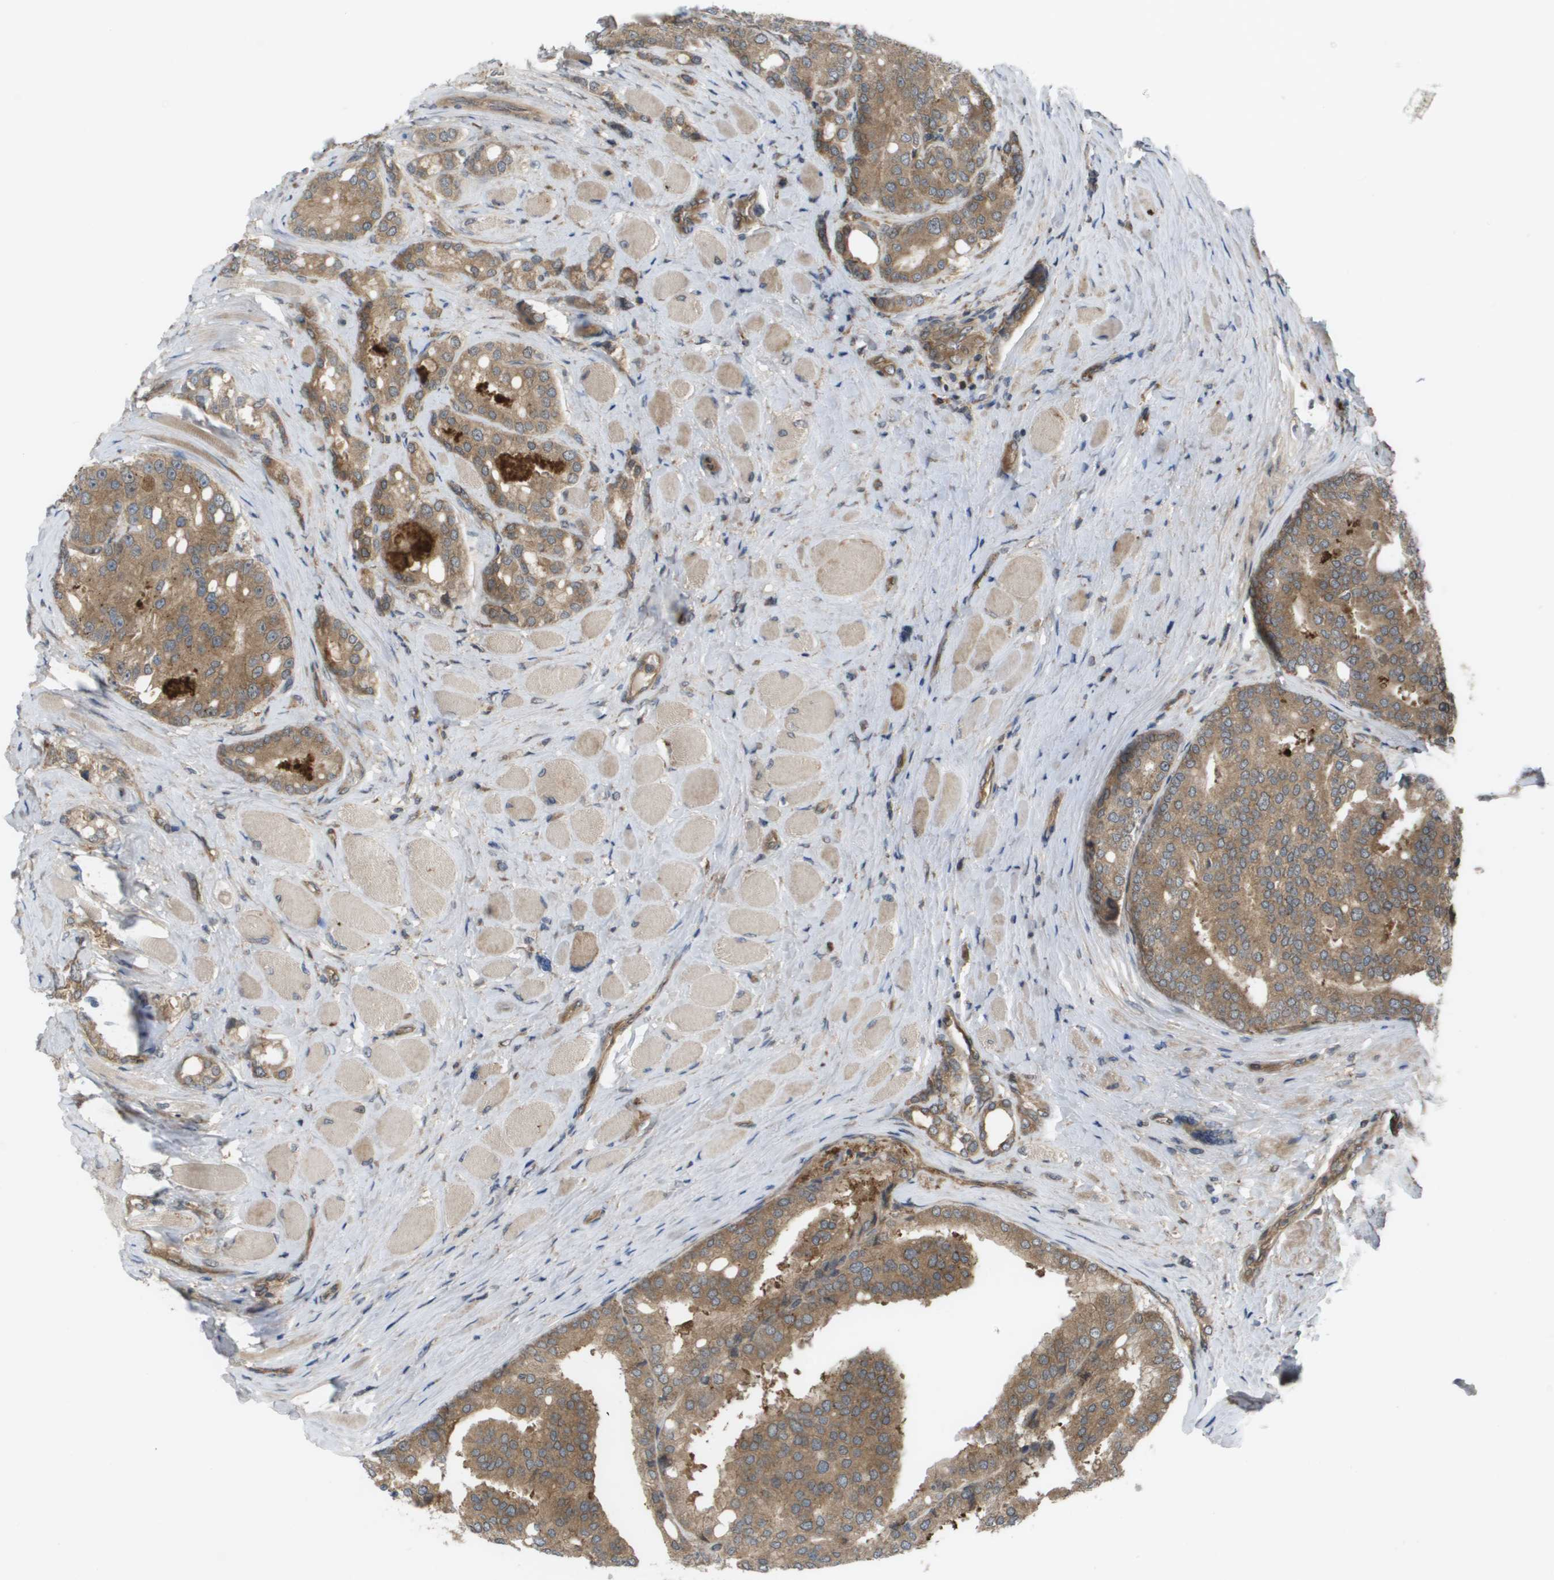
{"staining": {"intensity": "moderate", "quantity": ">75%", "location": "cytoplasmic/membranous"}, "tissue": "prostate cancer", "cell_type": "Tumor cells", "image_type": "cancer", "snomed": [{"axis": "morphology", "description": "Adenocarcinoma, High grade"}, {"axis": "topography", "description": "Prostate"}], "caption": "Prostate adenocarcinoma (high-grade) was stained to show a protein in brown. There is medium levels of moderate cytoplasmic/membranous positivity in about >75% of tumor cells.", "gene": "CTPS2", "patient": {"sex": "male", "age": 50}}